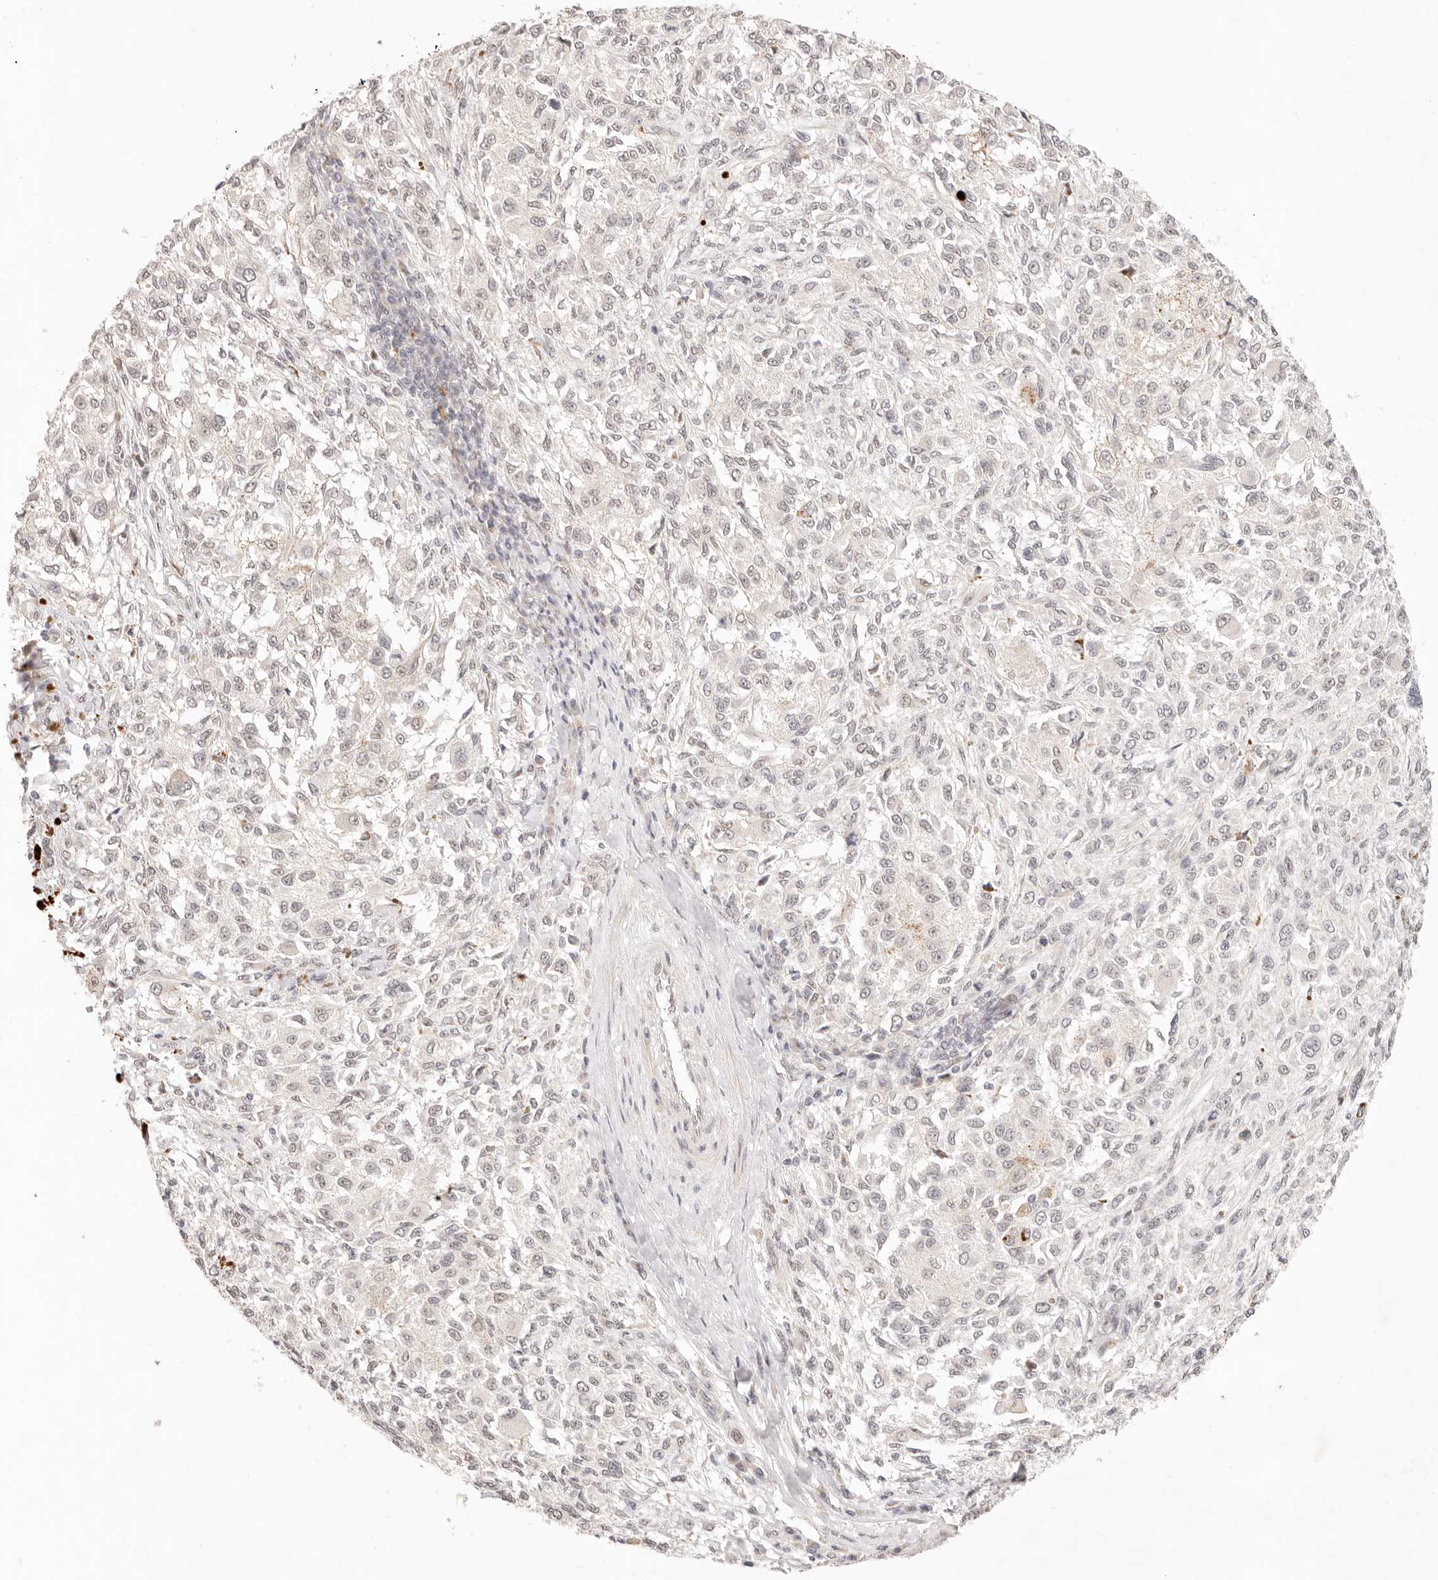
{"staining": {"intensity": "negative", "quantity": "none", "location": "none"}, "tissue": "melanoma", "cell_type": "Tumor cells", "image_type": "cancer", "snomed": [{"axis": "morphology", "description": "Necrosis, NOS"}, {"axis": "morphology", "description": "Malignant melanoma, NOS"}, {"axis": "topography", "description": "Skin"}], "caption": "This is an IHC histopathology image of melanoma. There is no staining in tumor cells.", "gene": "GPR156", "patient": {"sex": "female", "age": 87}}